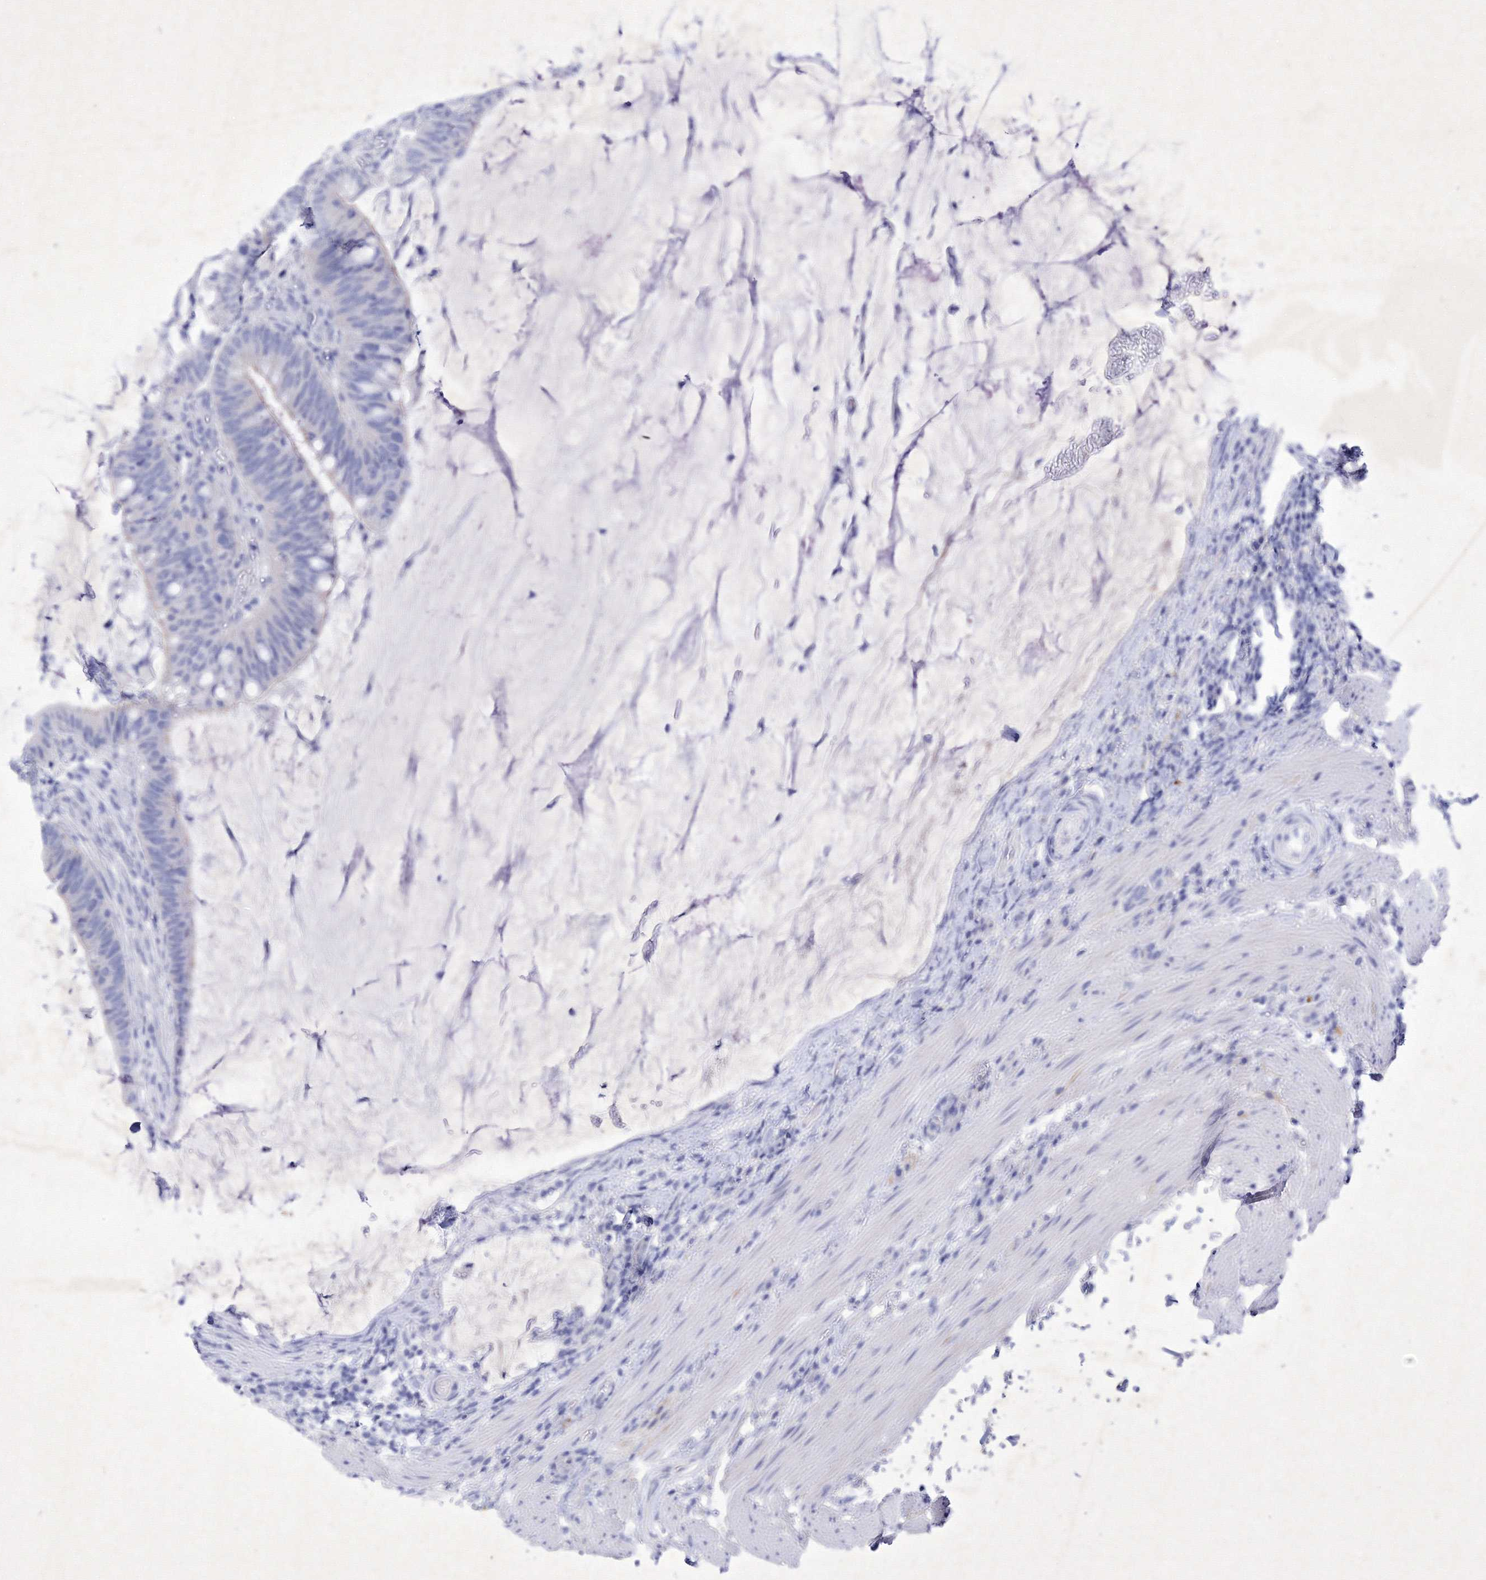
{"staining": {"intensity": "negative", "quantity": "none", "location": "none"}, "tissue": "colorectal cancer", "cell_type": "Tumor cells", "image_type": "cancer", "snomed": [{"axis": "morphology", "description": "Adenocarcinoma, NOS"}, {"axis": "topography", "description": "Colon"}], "caption": "The micrograph reveals no staining of tumor cells in colorectal cancer (adenocarcinoma).", "gene": "GPN1", "patient": {"sex": "female", "age": 66}}